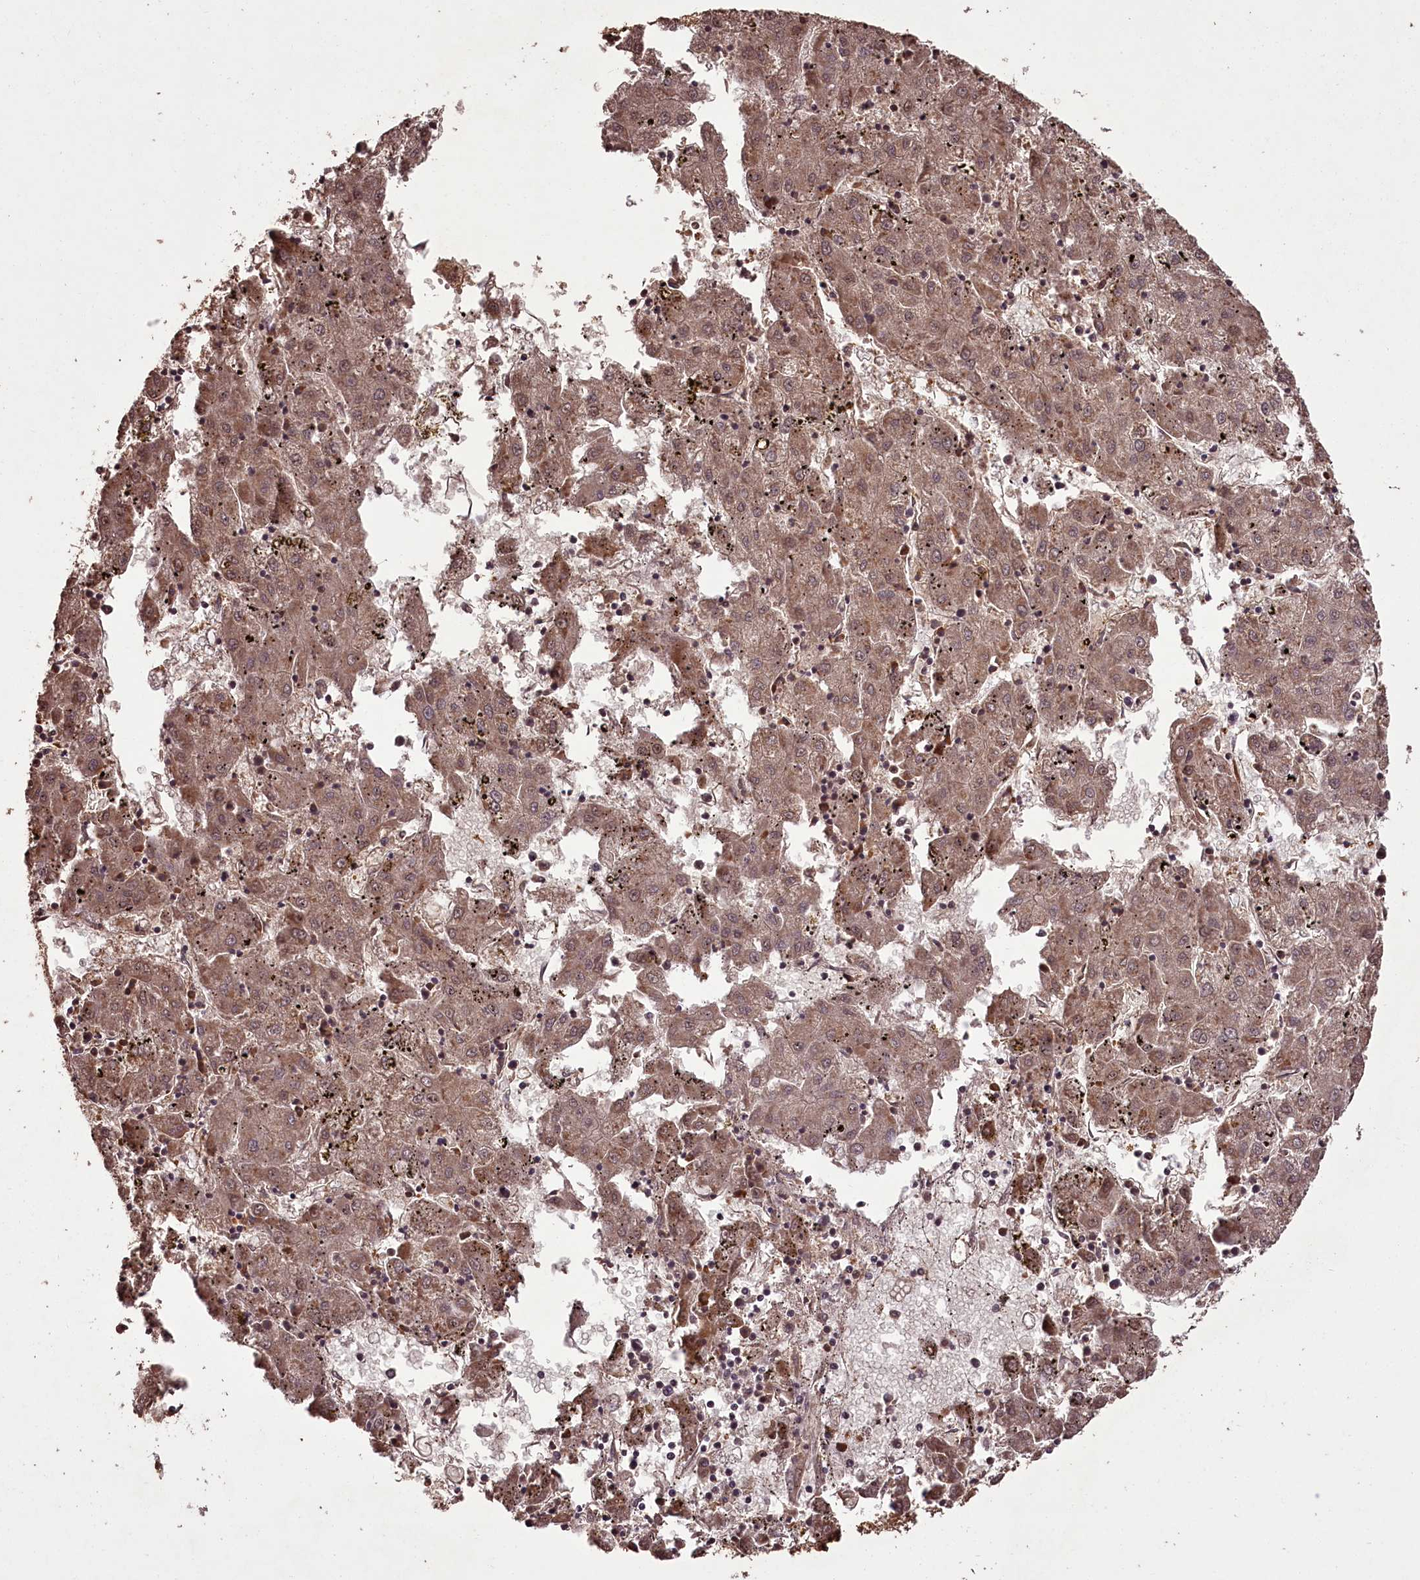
{"staining": {"intensity": "weak", "quantity": ">75%", "location": "cytoplasmic/membranous"}, "tissue": "liver cancer", "cell_type": "Tumor cells", "image_type": "cancer", "snomed": [{"axis": "morphology", "description": "Carcinoma, Hepatocellular, NOS"}, {"axis": "topography", "description": "Liver"}], "caption": "Liver cancer (hepatocellular carcinoma) tissue displays weak cytoplasmic/membranous expression in about >75% of tumor cells", "gene": "NPRL2", "patient": {"sex": "male", "age": 72}}